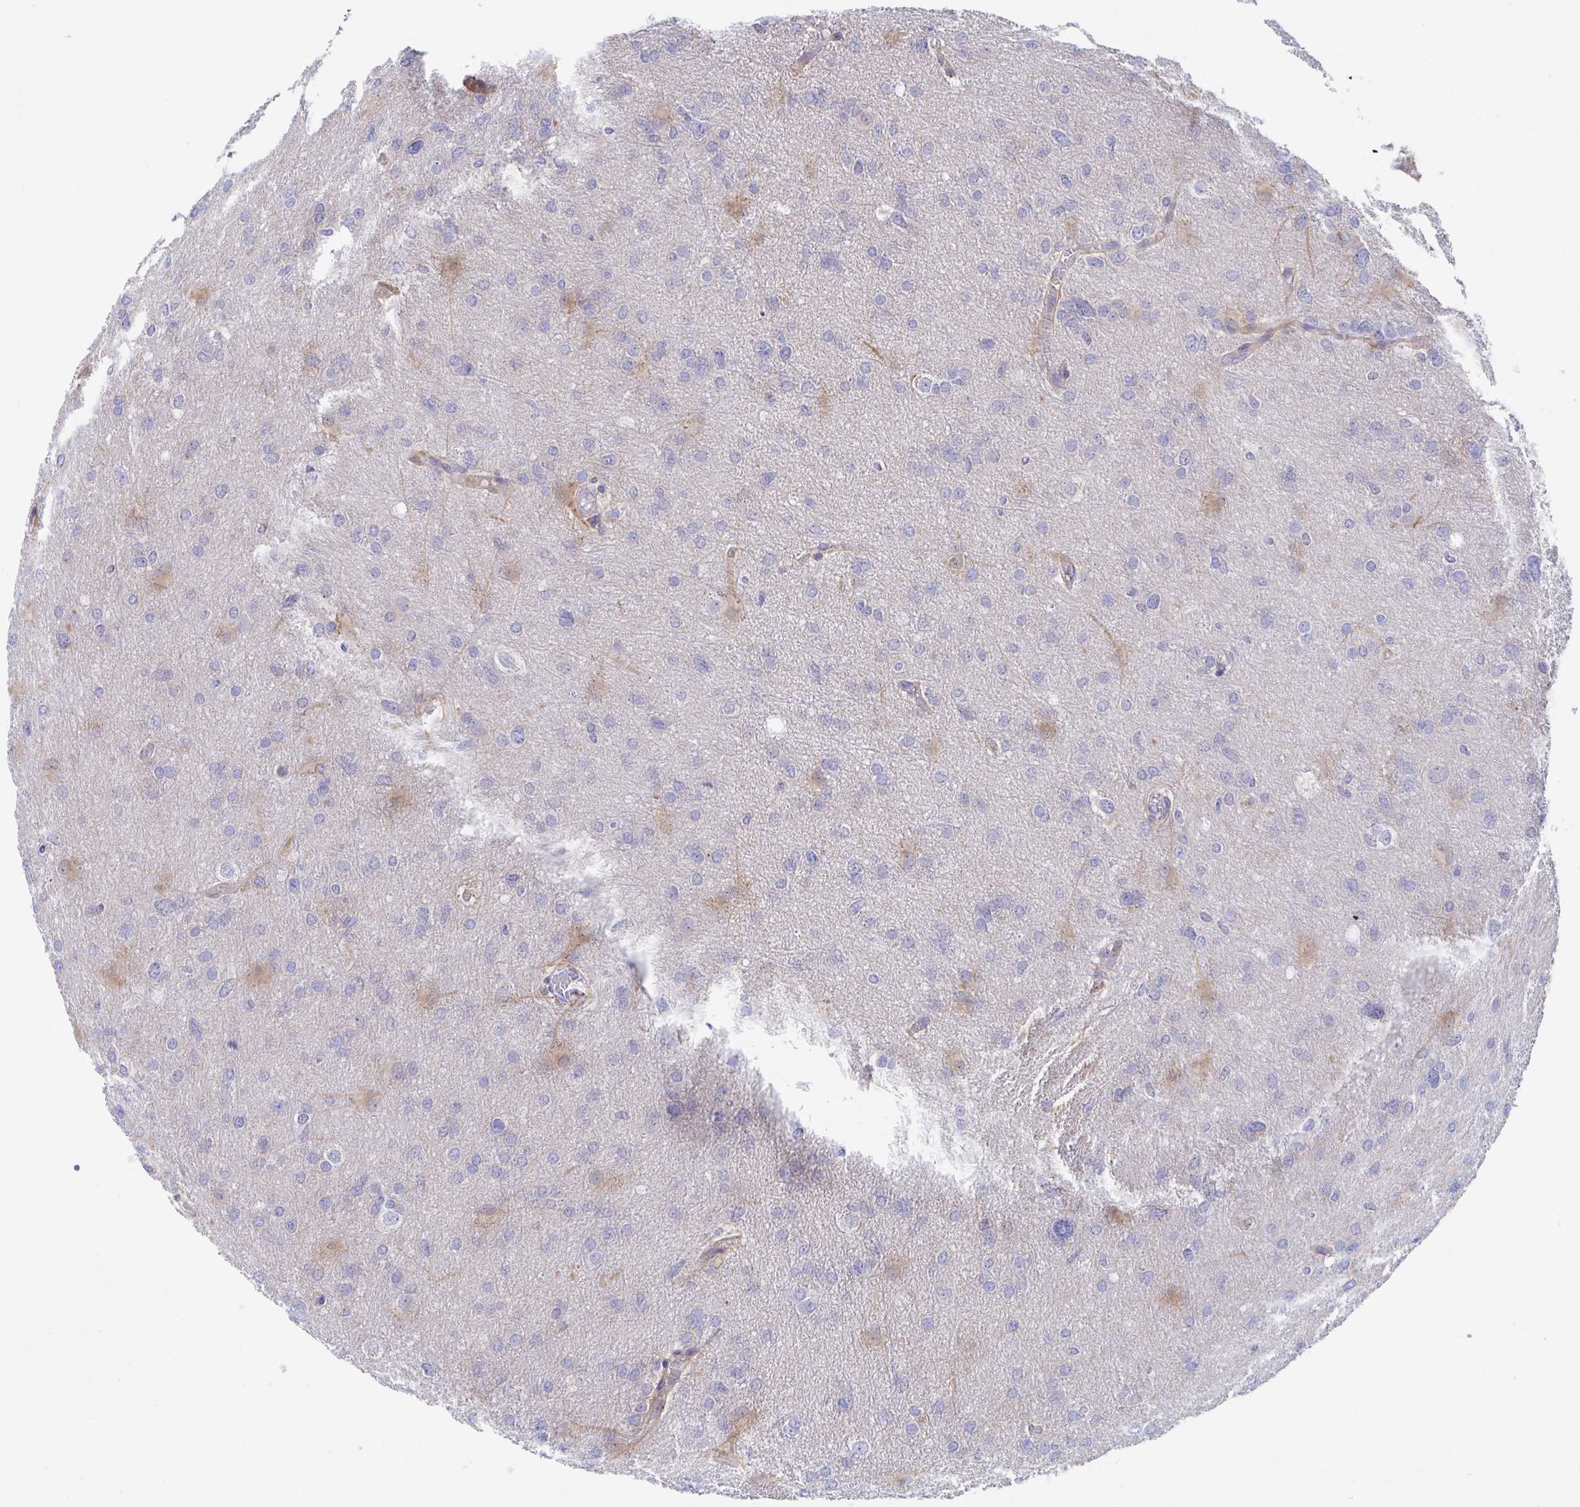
{"staining": {"intensity": "negative", "quantity": "none", "location": "none"}, "tissue": "glioma", "cell_type": "Tumor cells", "image_type": "cancer", "snomed": [{"axis": "morphology", "description": "Glioma, malignant, High grade"}, {"axis": "topography", "description": "Brain"}], "caption": "DAB (3,3'-diaminobenzidine) immunohistochemical staining of human malignant high-grade glioma reveals no significant expression in tumor cells.", "gene": "P2RX3", "patient": {"sex": "male", "age": 53}}